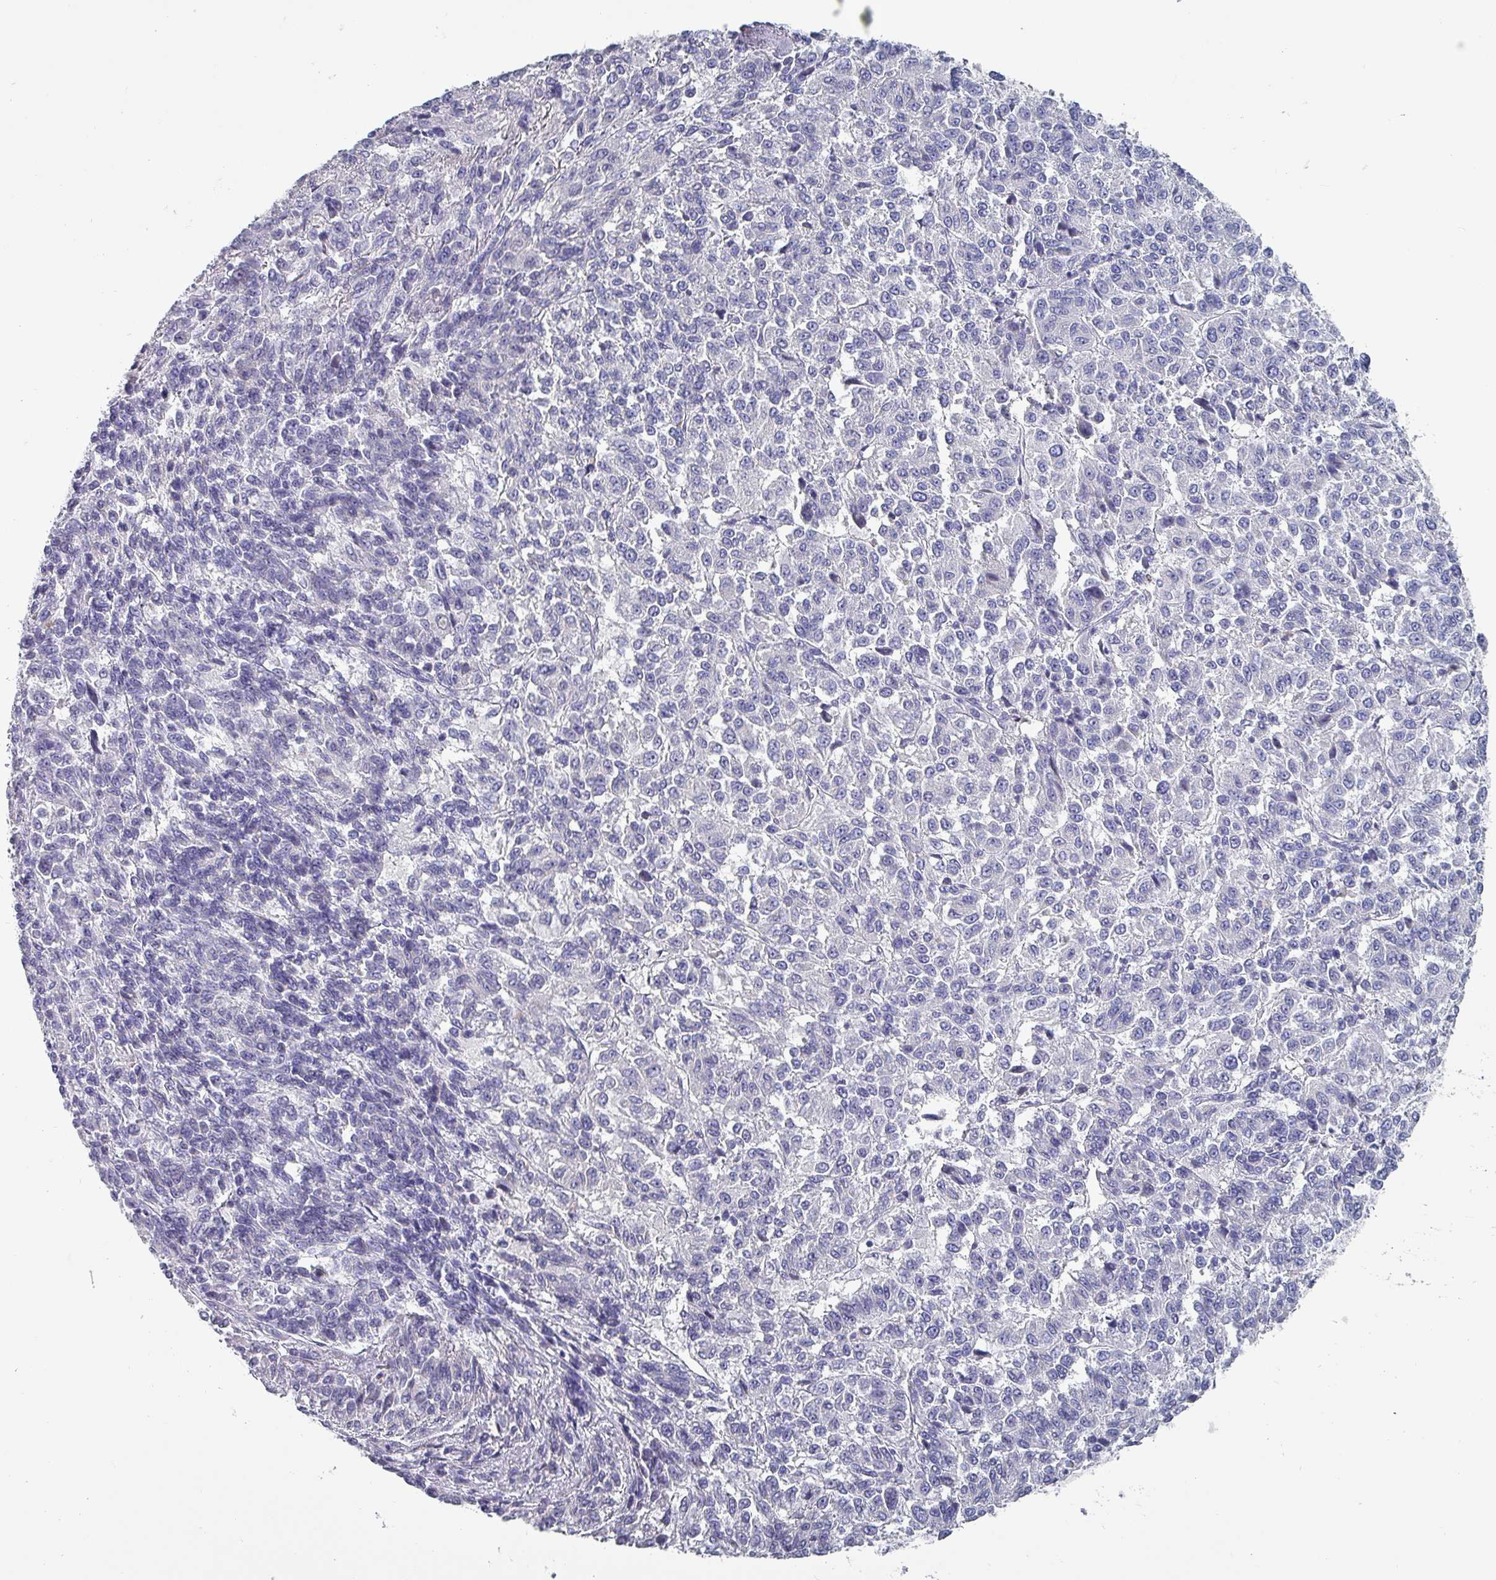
{"staining": {"intensity": "negative", "quantity": "none", "location": "none"}, "tissue": "melanoma", "cell_type": "Tumor cells", "image_type": "cancer", "snomed": [{"axis": "morphology", "description": "Malignant melanoma, Metastatic site"}, {"axis": "topography", "description": "Lung"}], "caption": "DAB immunohistochemical staining of malignant melanoma (metastatic site) exhibits no significant positivity in tumor cells.", "gene": "INS-IGF2", "patient": {"sex": "male", "age": 64}}